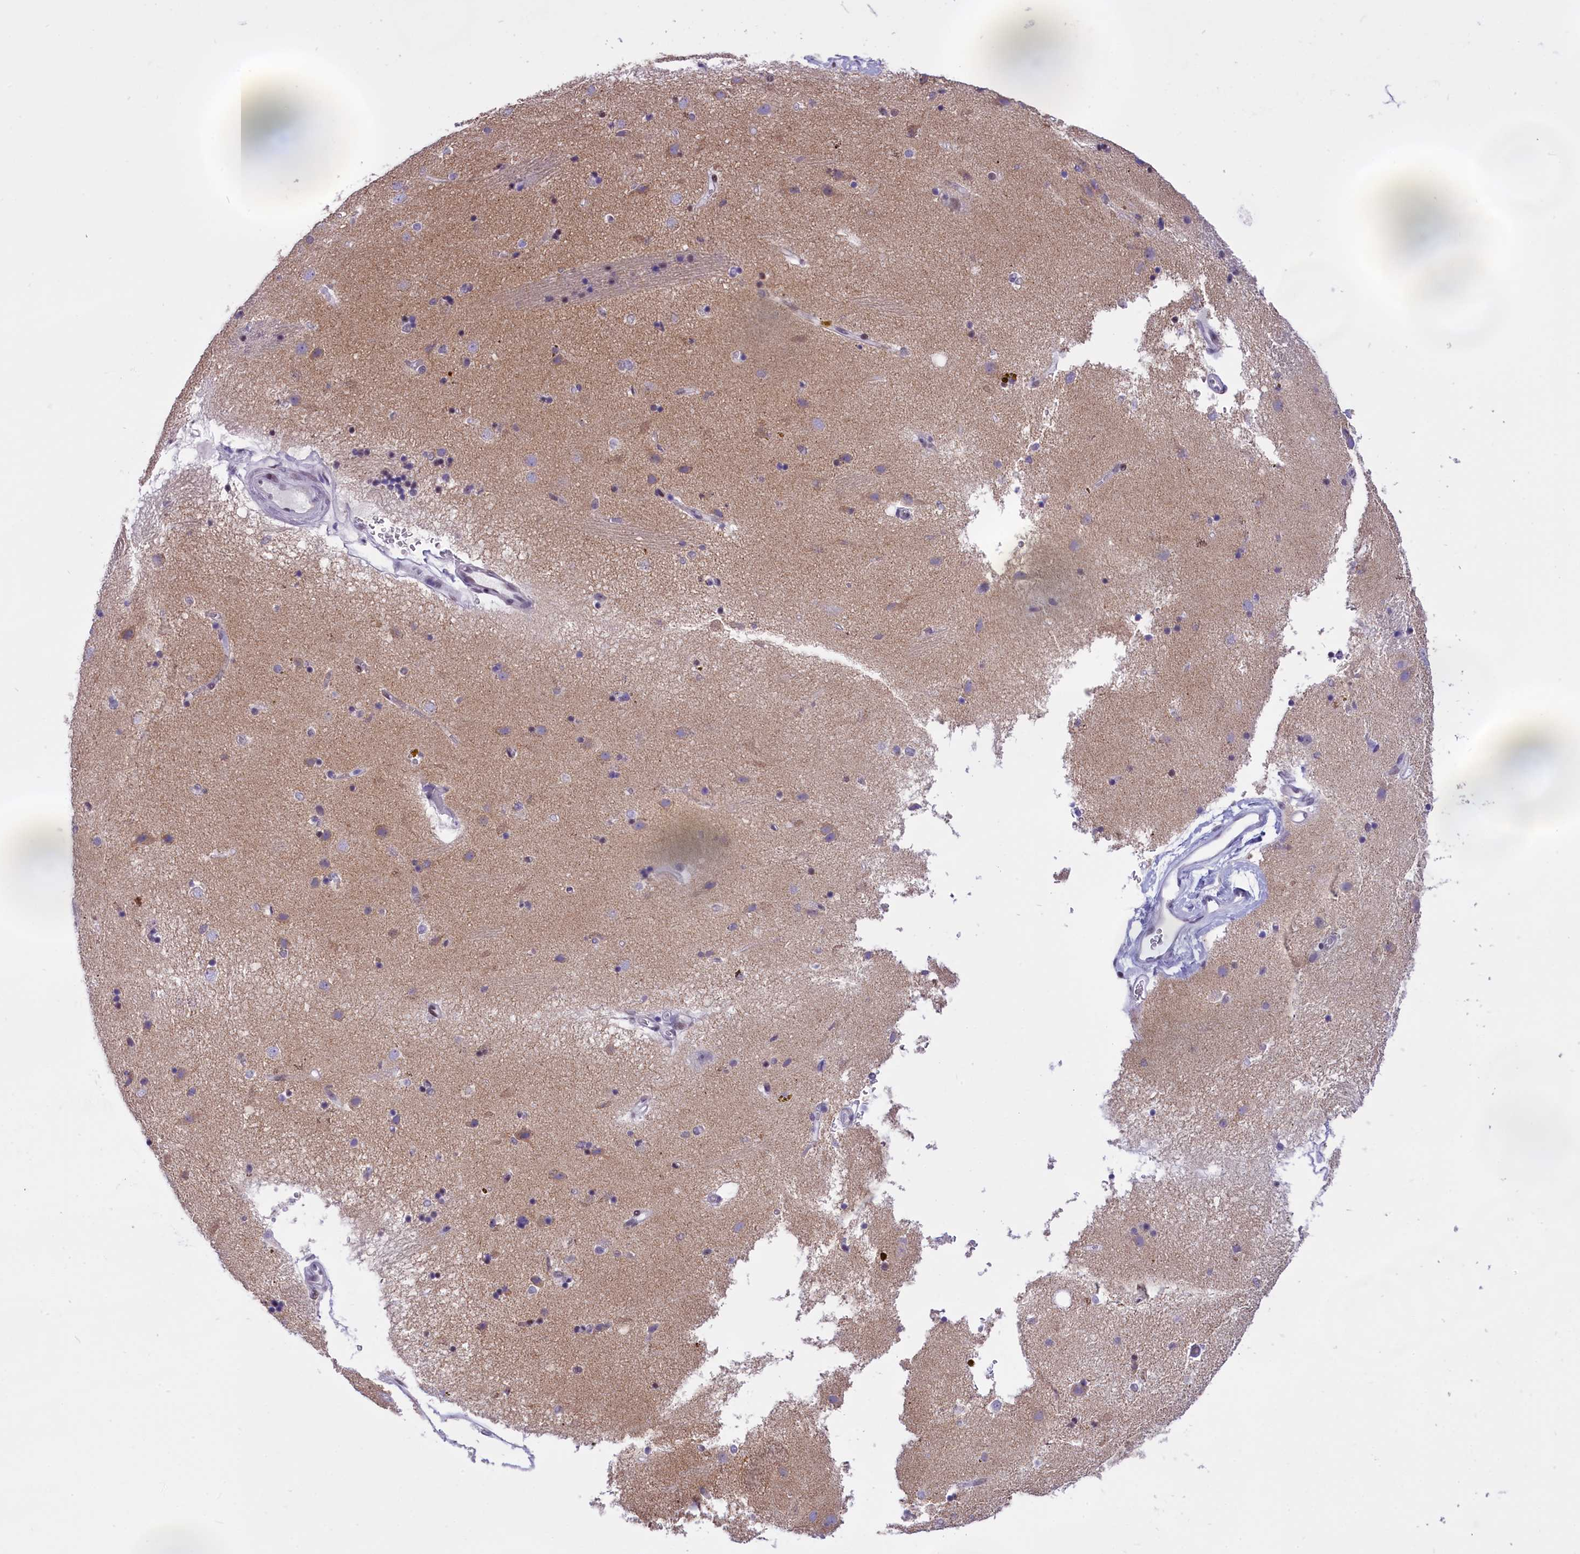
{"staining": {"intensity": "negative", "quantity": "none", "location": "none"}, "tissue": "caudate", "cell_type": "Glial cells", "image_type": "normal", "snomed": [{"axis": "morphology", "description": "Normal tissue, NOS"}, {"axis": "topography", "description": "Lateral ventricle wall"}], "caption": "Caudate stained for a protein using immunohistochemistry (IHC) displays no expression glial cells.", "gene": "SPIRE2", "patient": {"sex": "male", "age": 70}}